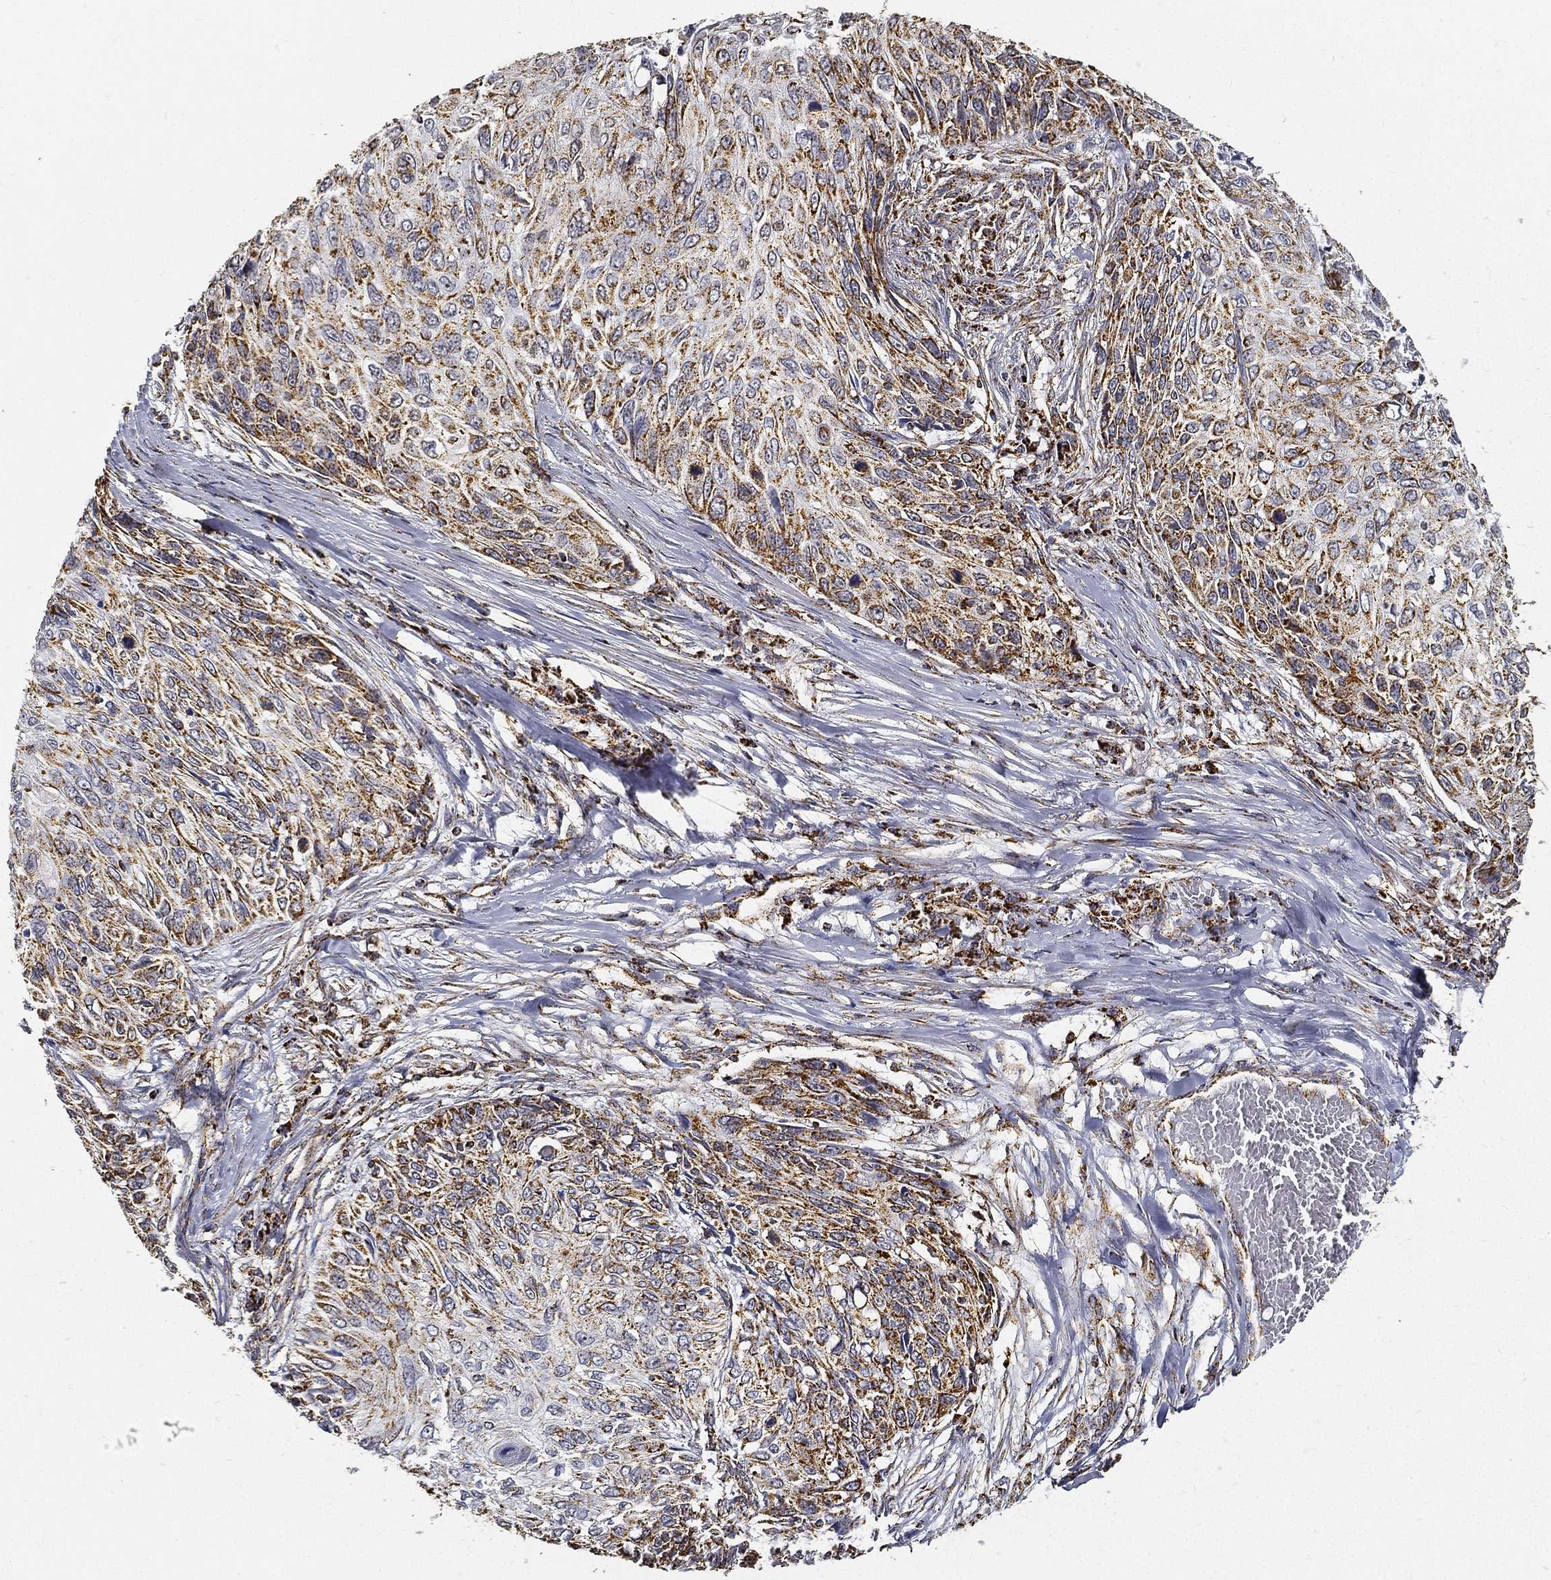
{"staining": {"intensity": "moderate", "quantity": ">75%", "location": "cytoplasmic/membranous"}, "tissue": "skin cancer", "cell_type": "Tumor cells", "image_type": "cancer", "snomed": [{"axis": "morphology", "description": "Squamous cell carcinoma, NOS"}, {"axis": "topography", "description": "Skin"}], "caption": "Immunohistochemistry (IHC) of human skin cancer (squamous cell carcinoma) demonstrates medium levels of moderate cytoplasmic/membranous staining in about >75% of tumor cells.", "gene": "NDUFAB1", "patient": {"sex": "male", "age": 92}}